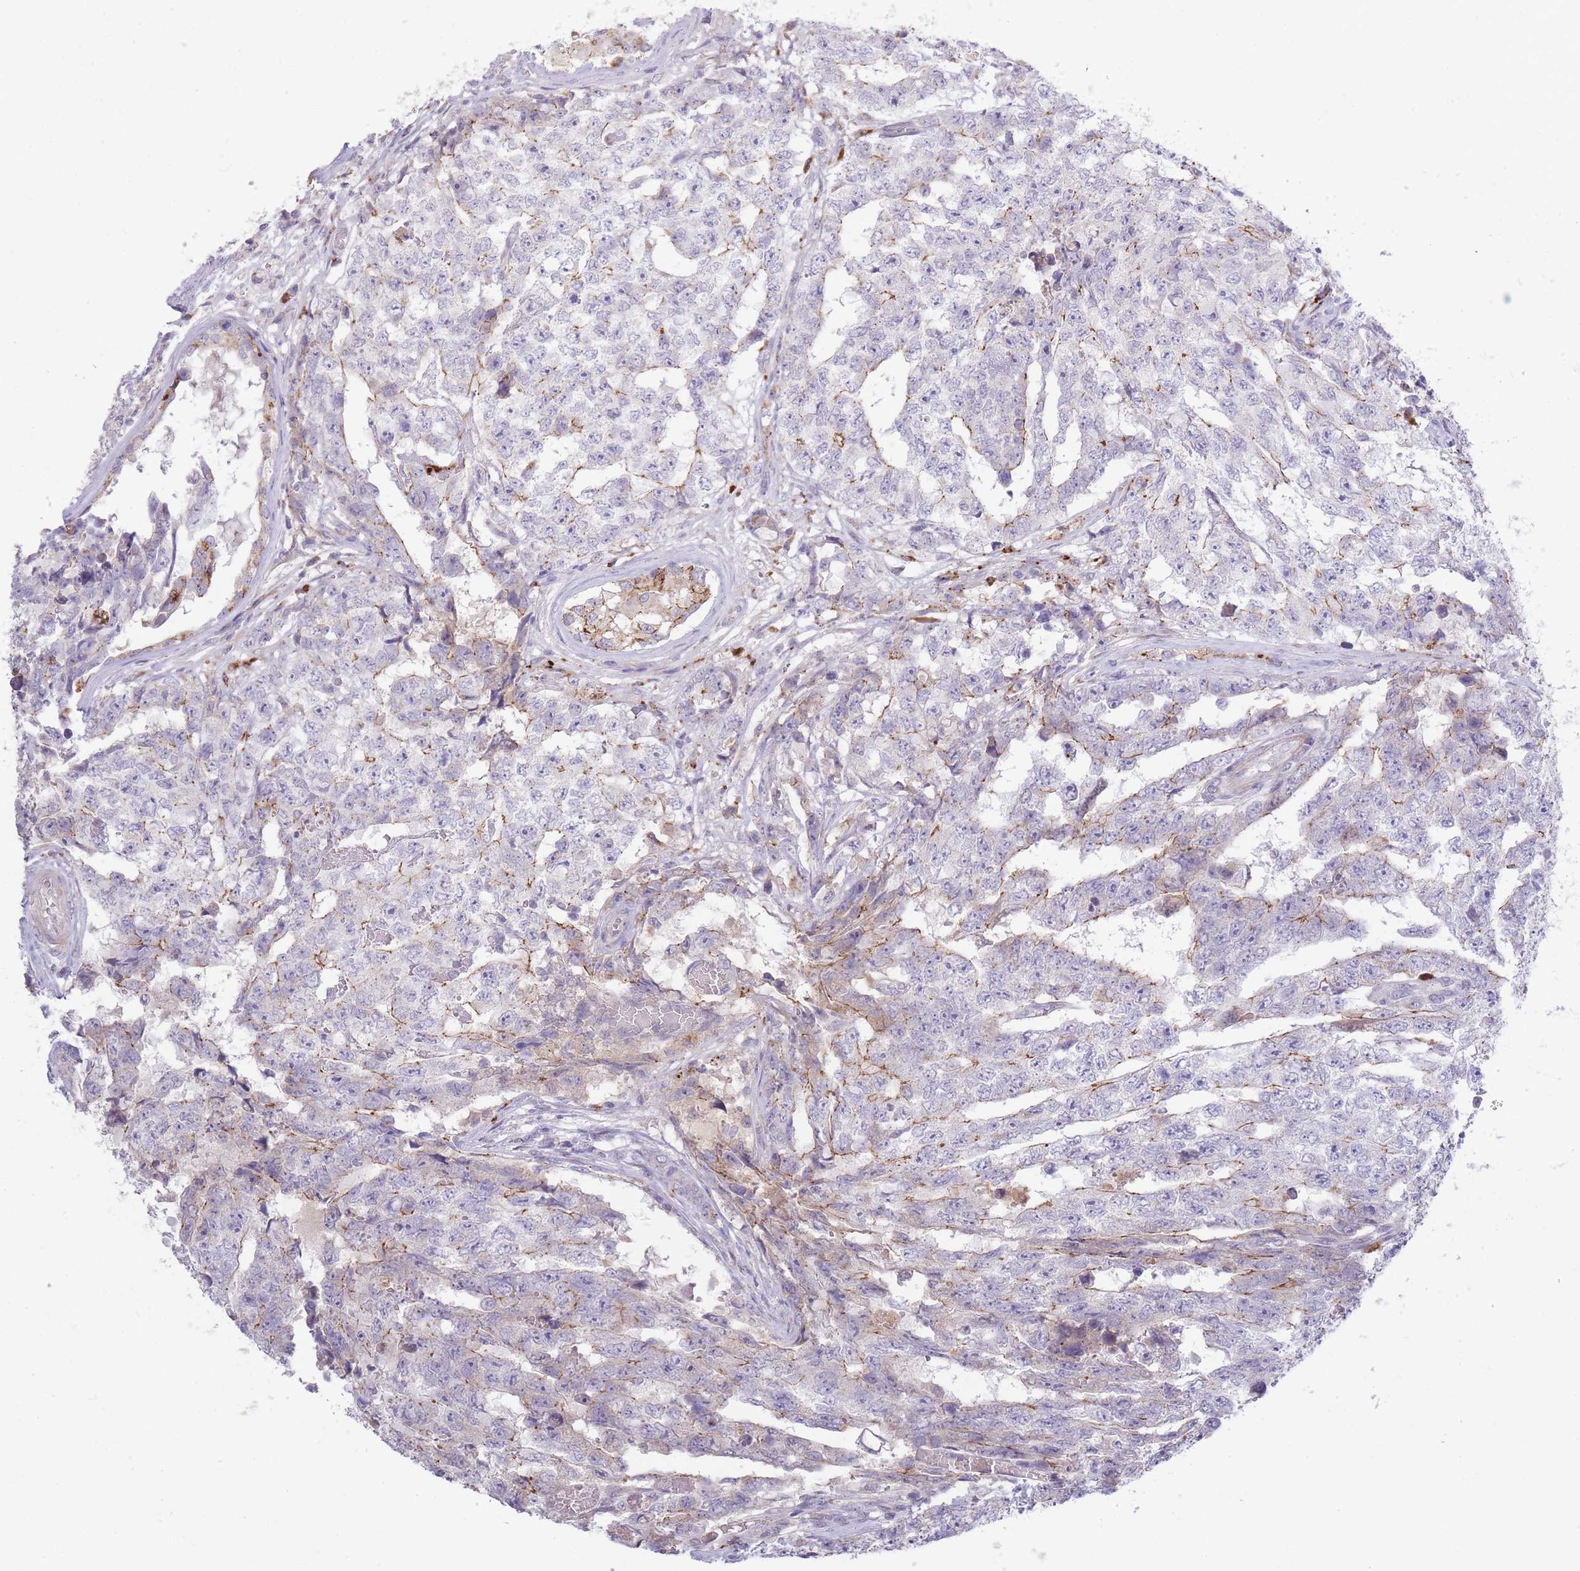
{"staining": {"intensity": "weak", "quantity": "<25%", "location": "cytoplasmic/membranous"}, "tissue": "testis cancer", "cell_type": "Tumor cells", "image_type": "cancer", "snomed": [{"axis": "morphology", "description": "Carcinoma, Embryonal, NOS"}, {"axis": "topography", "description": "Testis"}], "caption": "Immunohistochemistry photomicrograph of human testis embryonal carcinoma stained for a protein (brown), which exhibits no positivity in tumor cells.", "gene": "TRIM61", "patient": {"sex": "male", "age": 25}}